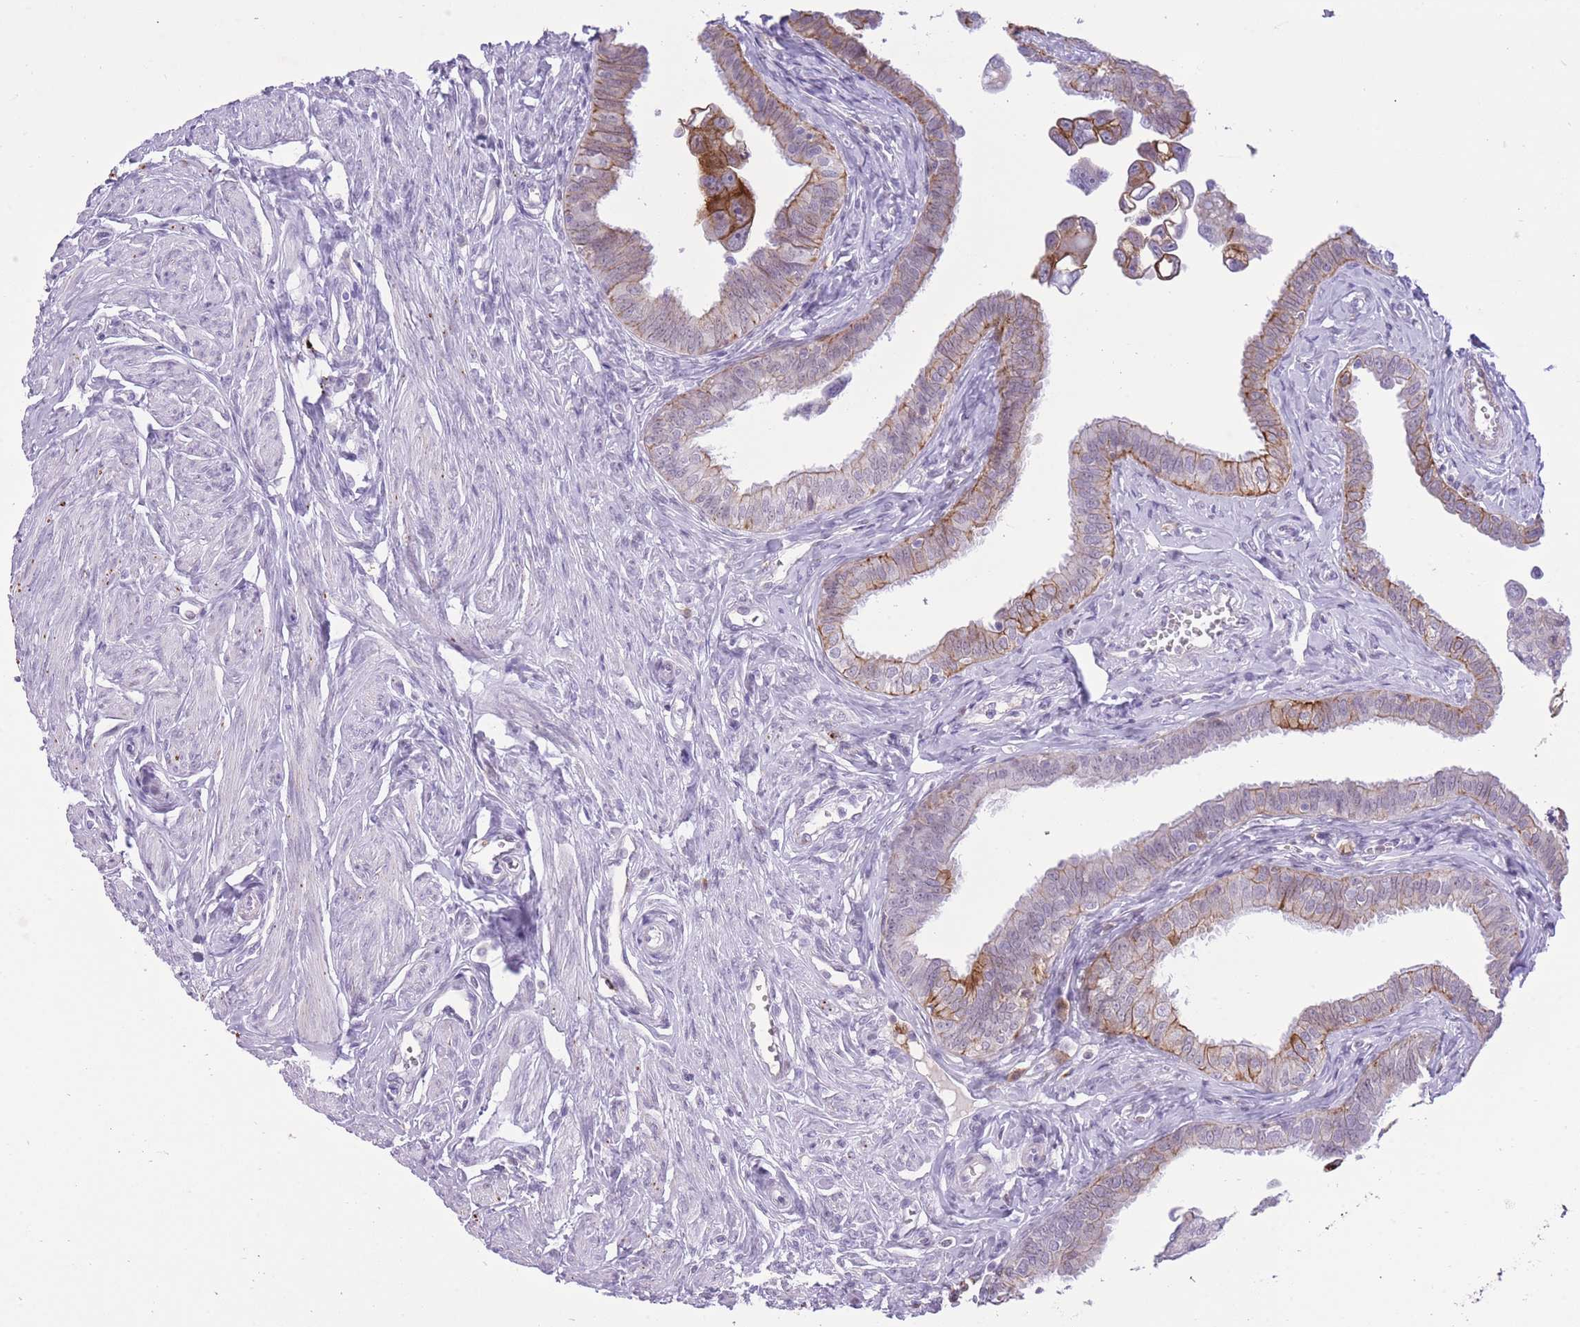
{"staining": {"intensity": "strong", "quantity": "25%-75%", "location": "cytoplasmic/membranous"}, "tissue": "fallopian tube", "cell_type": "Glandular cells", "image_type": "normal", "snomed": [{"axis": "morphology", "description": "Normal tissue, NOS"}, {"axis": "morphology", "description": "Carcinoma, NOS"}, {"axis": "topography", "description": "Fallopian tube"}, {"axis": "topography", "description": "Ovary"}], "caption": "Immunohistochemistry (IHC) (DAB (3,3'-diaminobenzidine)) staining of unremarkable human fallopian tube reveals strong cytoplasmic/membranous protein positivity in about 25%-75% of glandular cells.", "gene": "MEIS3", "patient": {"sex": "female", "age": 59}}